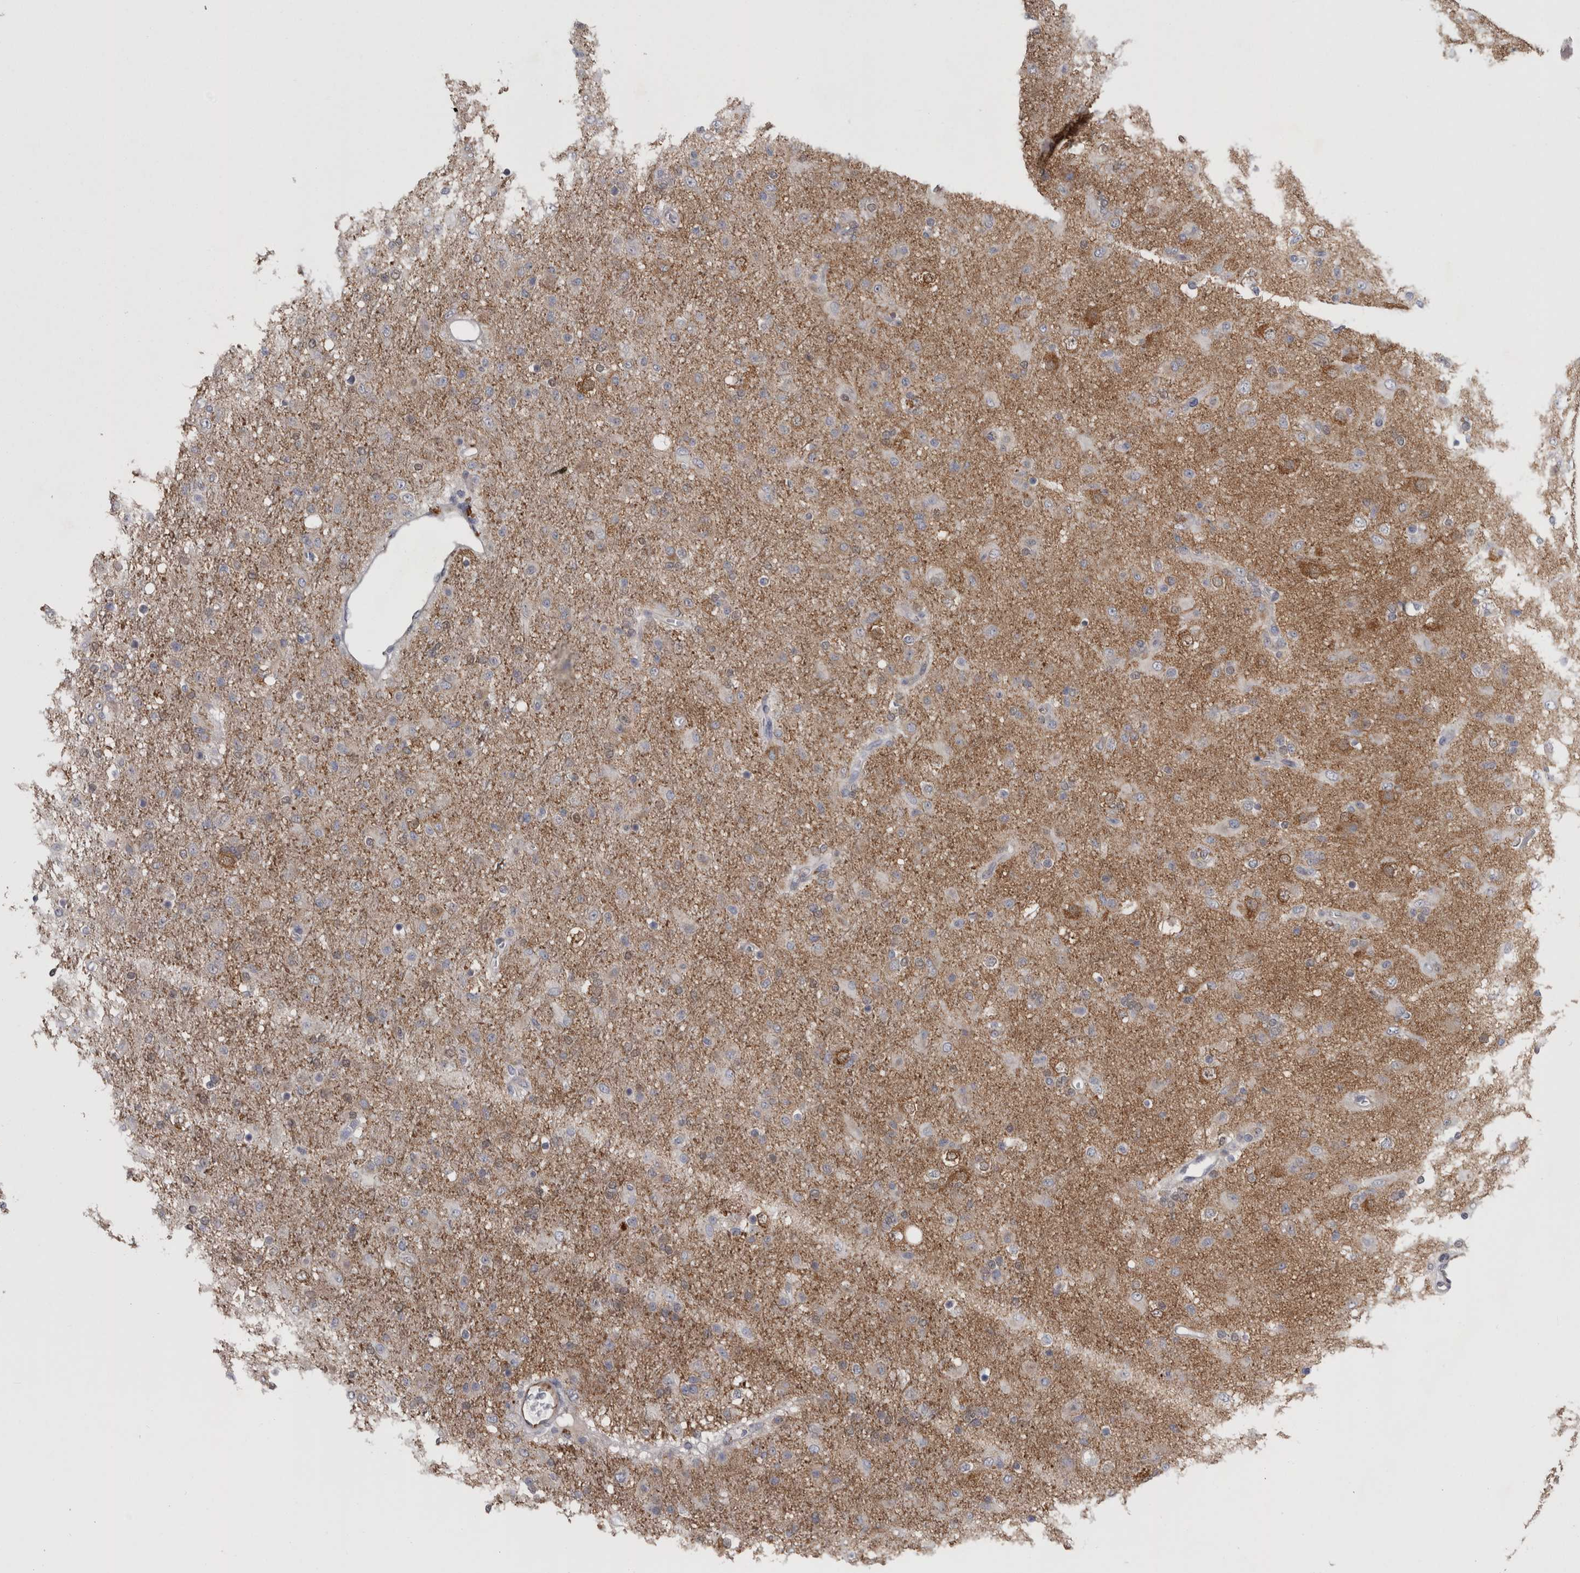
{"staining": {"intensity": "negative", "quantity": "none", "location": "none"}, "tissue": "glioma", "cell_type": "Tumor cells", "image_type": "cancer", "snomed": [{"axis": "morphology", "description": "Glioma, malignant, Low grade"}, {"axis": "topography", "description": "Brain"}], "caption": "The histopathology image shows no significant positivity in tumor cells of glioma. (Immunohistochemistry, brightfield microscopy, high magnification).", "gene": "ACOT7", "patient": {"sex": "male", "age": 65}}